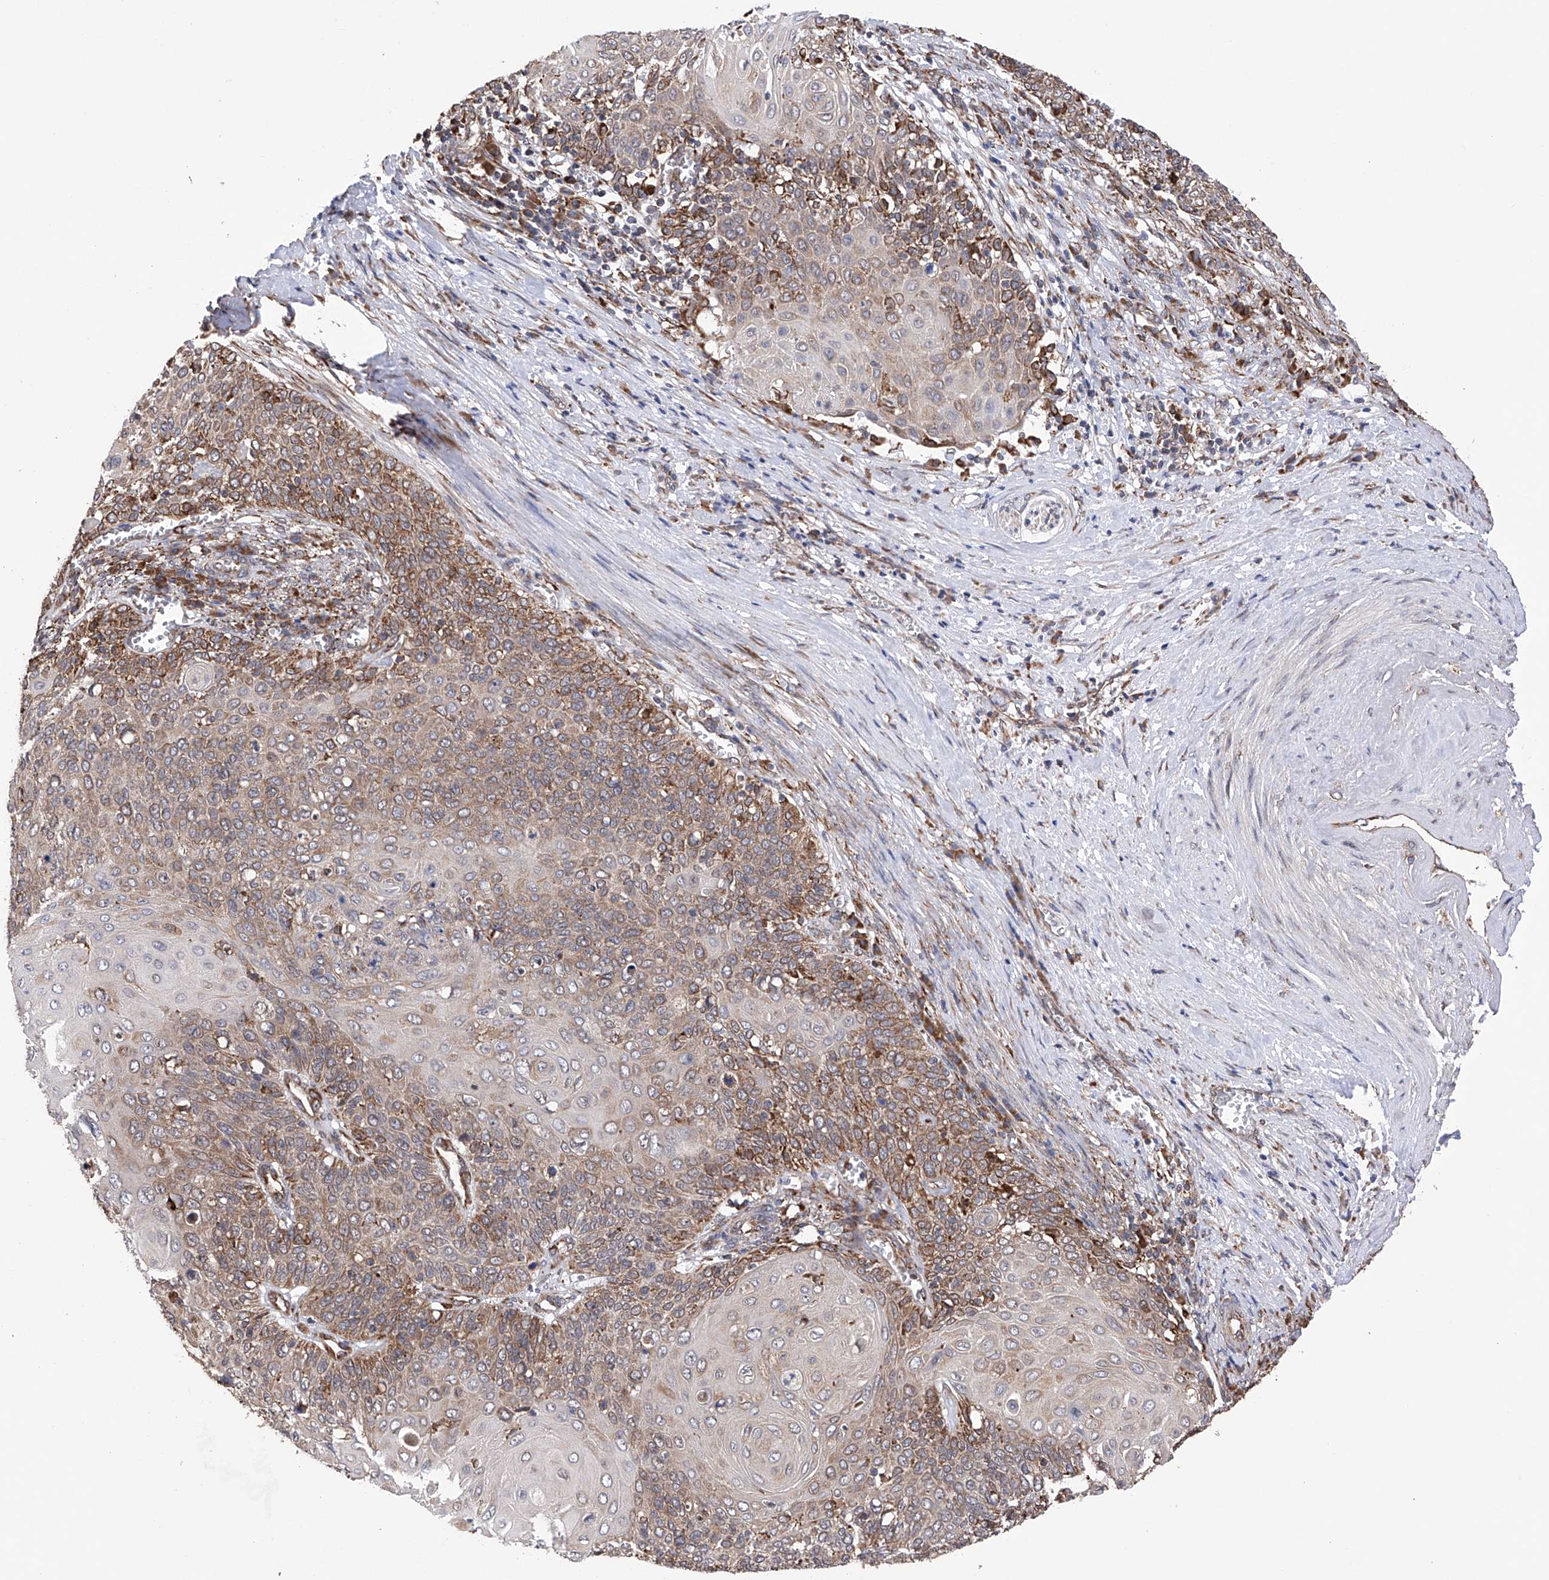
{"staining": {"intensity": "moderate", "quantity": "25%-75%", "location": "cytoplasmic/membranous"}, "tissue": "cervical cancer", "cell_type": "Tumor cells", "image_type": "cancer", "snomed": [{"axis": "morphology", "description": "Squamous cell carcinoma, NOS"}, {"axis": "topography", "description": "Cervix"}], "caption": "Immunohistochemical staining of cervical squamous cell carcinoma reveals medium levels of moderate cytoplasmic/membranous protein positivity in approximately 25%-75% of tumor cells.", "gene": "DNAH8", "patient": {"sex": "female", "age": 39}}